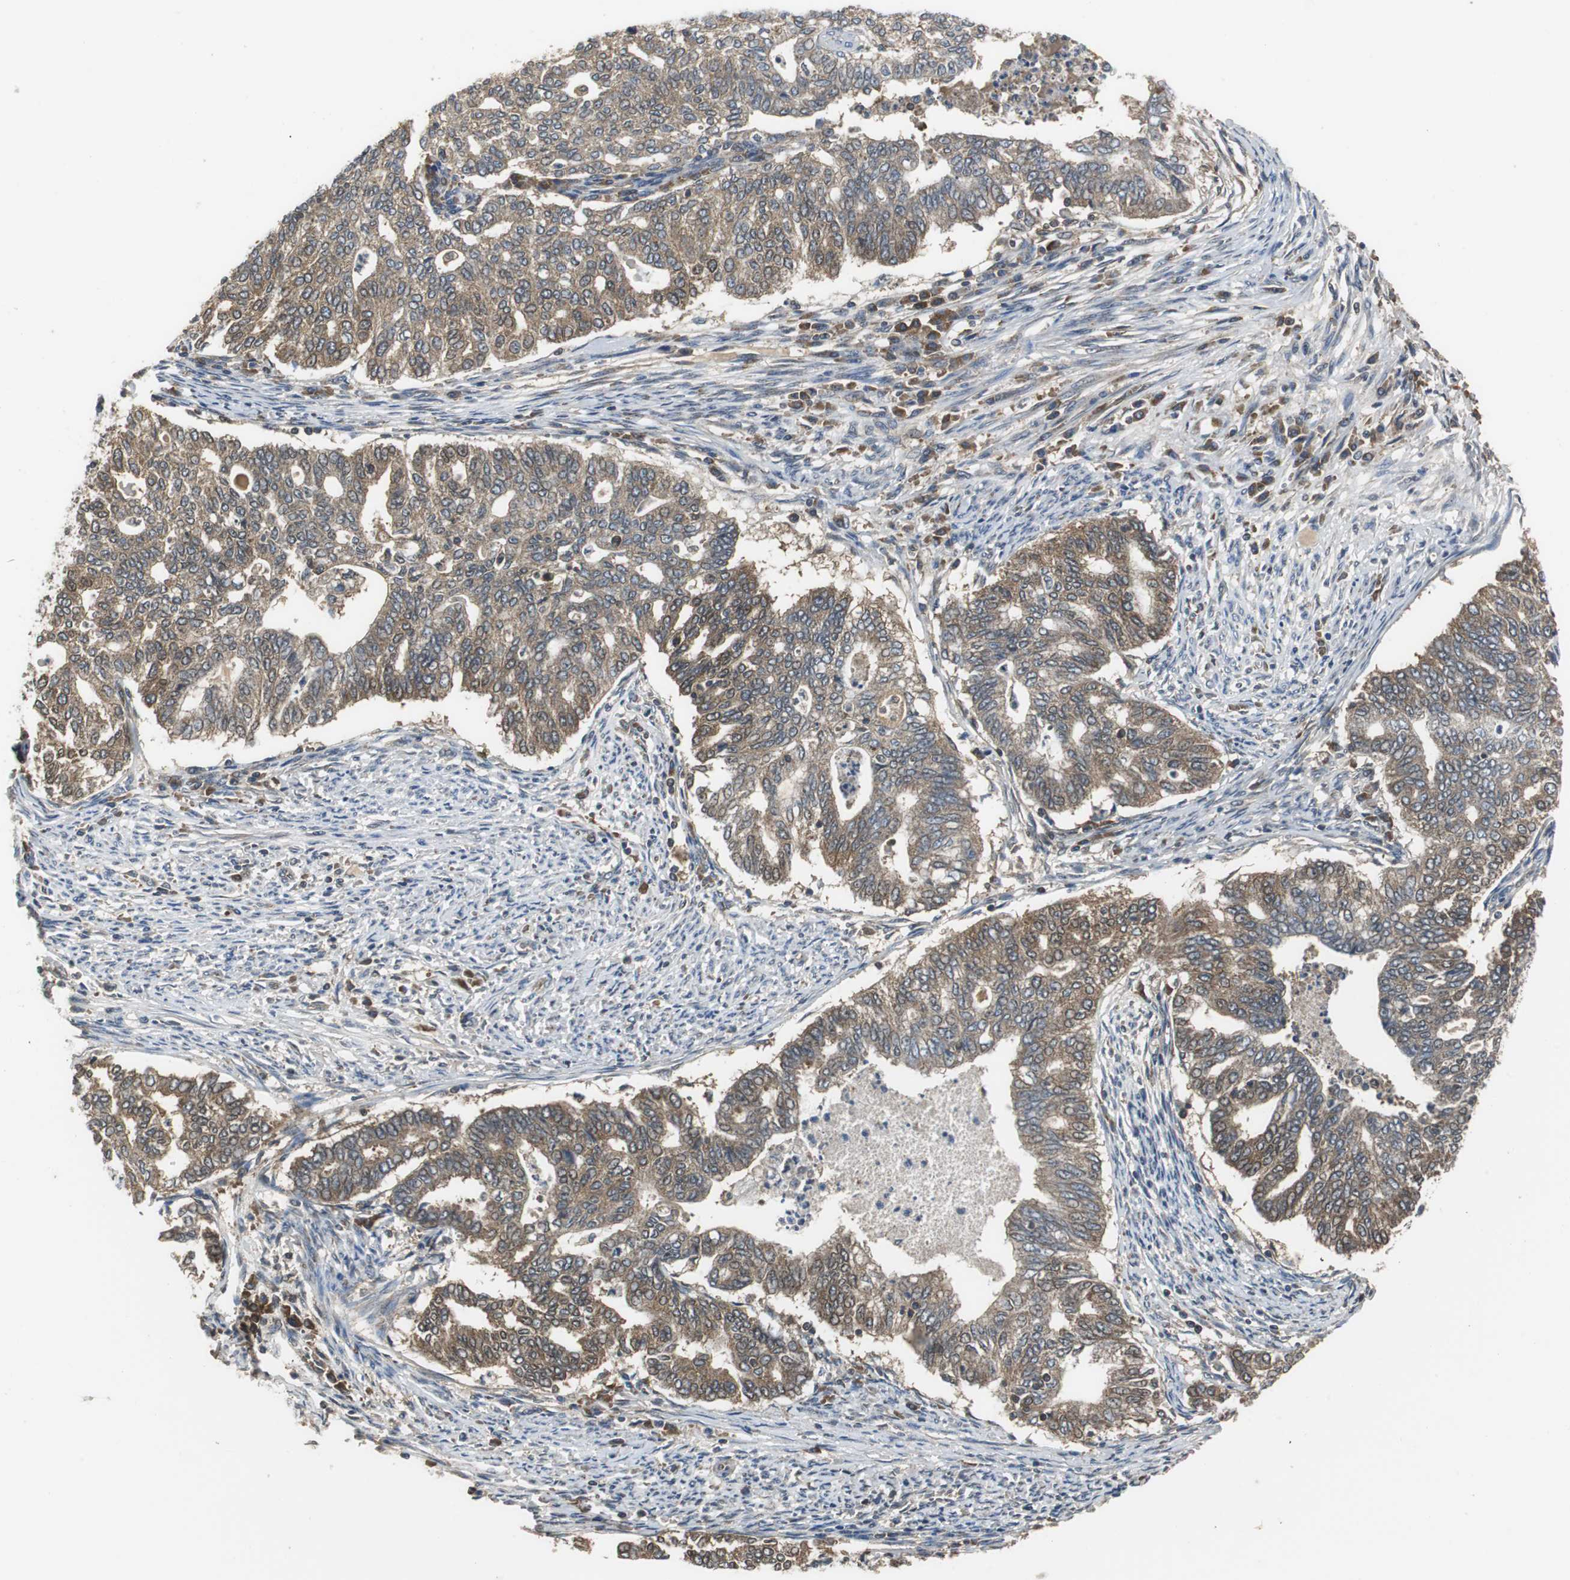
{"staining": {"intensity": "moderate", "quantity": ">75%", "location": "cytoplasmic/membranous"}, "tissue": "endometrial cancer", "cell_type": "Tumor cells", "image_type": "cancer", "snomed": [{"axis": "morphology", "description": "Adenocarcinoma, NOS"}, {"axis": "topography", "description": "Endometrium"}], "caption": "Approximately >75% of tumor cells in endometrial cancer (adenocarcinoma) show moderate cytoplasmic/membranous protein positivity as visualized by brown immunohistochemical staining.", "gene": "VBP1", "patient": {"sex": "female", "age": 79}}